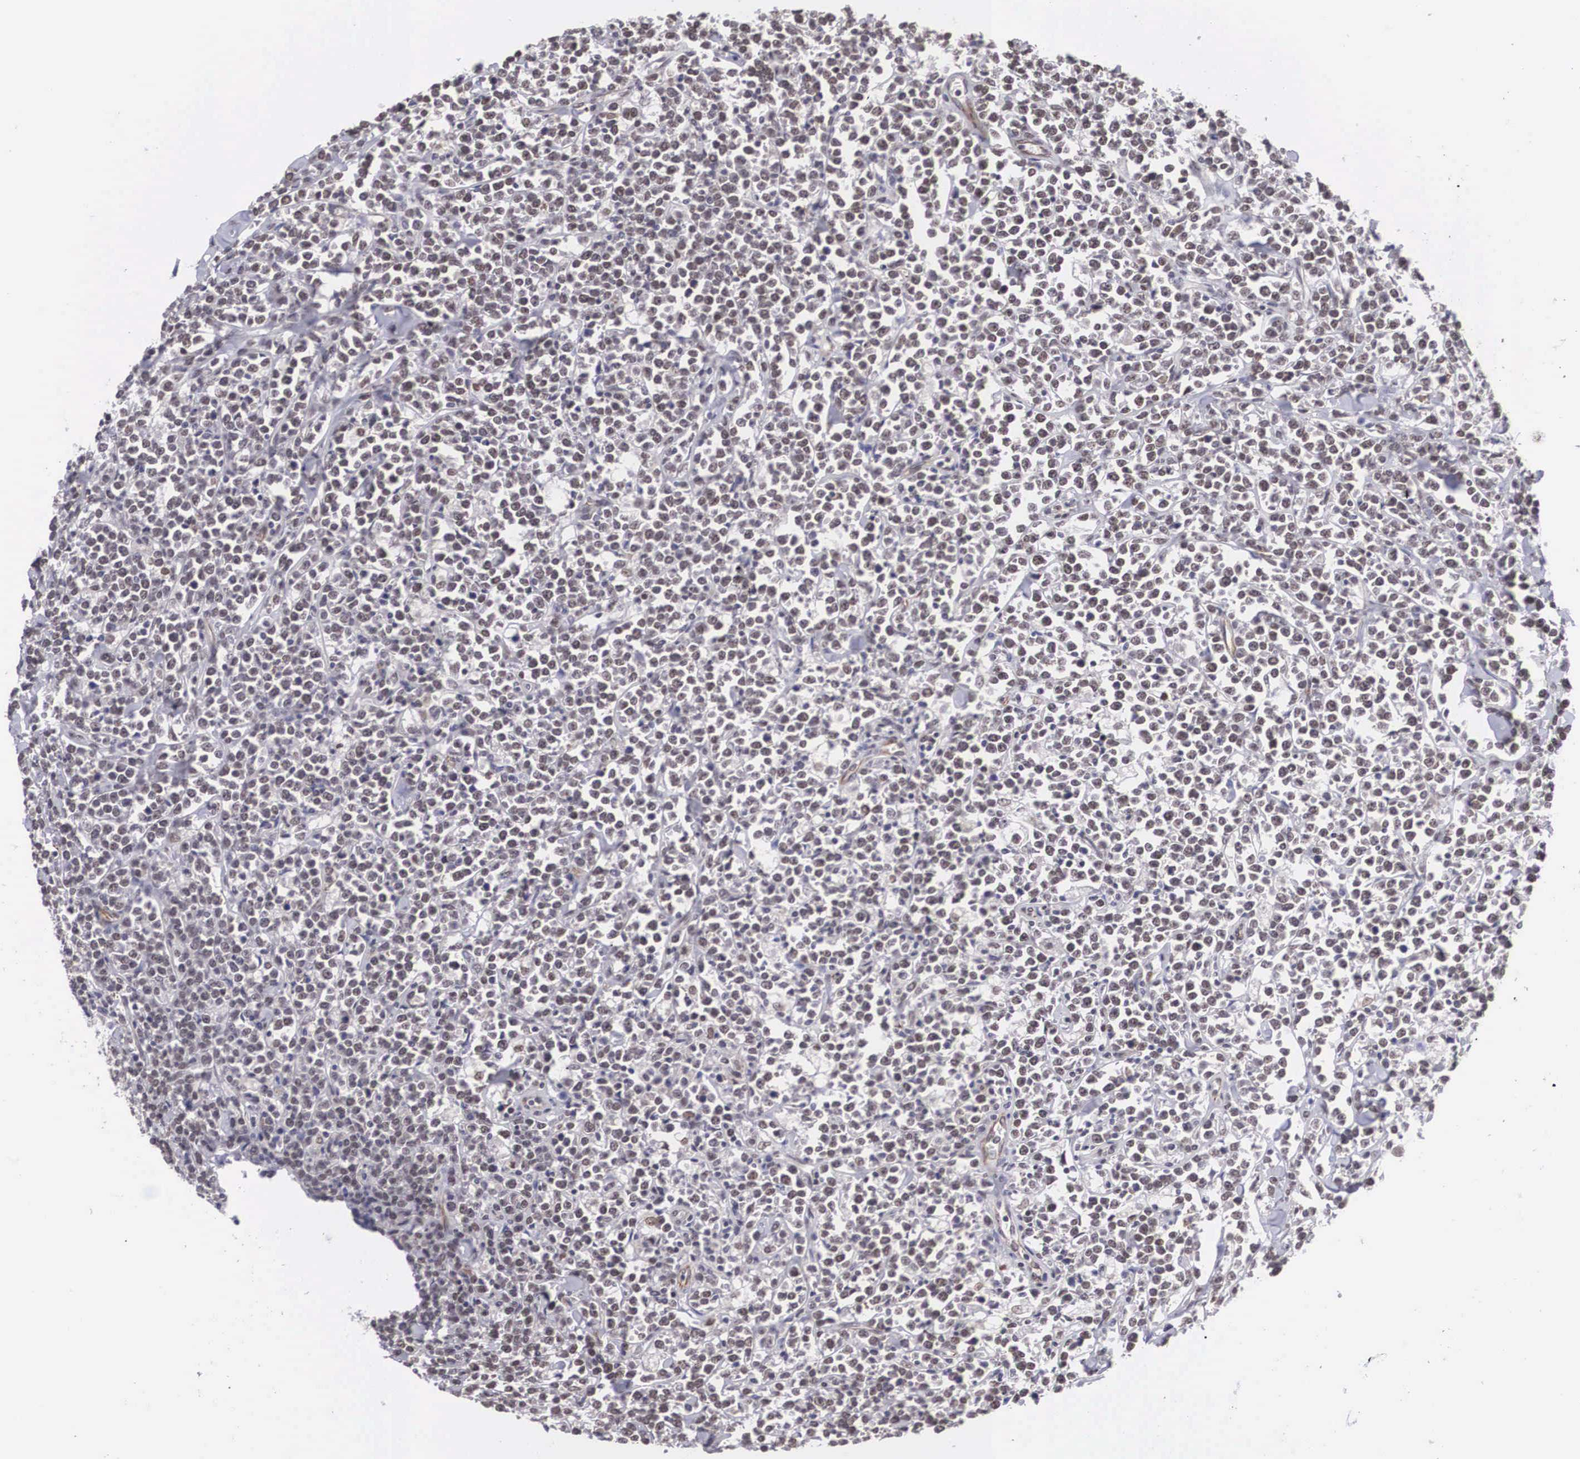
{"staining": {"intensity": "negative", "quantity": "none", "location": "none"}, "tissue": "lymphoma", "cell_type": "Tumor cells", "image_type": "cancer", "snomed": [{"axis": "morphology", "description": "Malignant lymphoma, non-Hodgkin's type, High grade"}, {"axis": "topography", "description": "Small intestine"}, {"axis": "topography", "description": "Colon"}], "caption": "Protein analysis of high-grade malignant lymphoma, non-Hodgkin's type reveals no significant positivity in tumor cells.", "gene": "MORC2", "patient": {"sex": "male", "age": 8}}